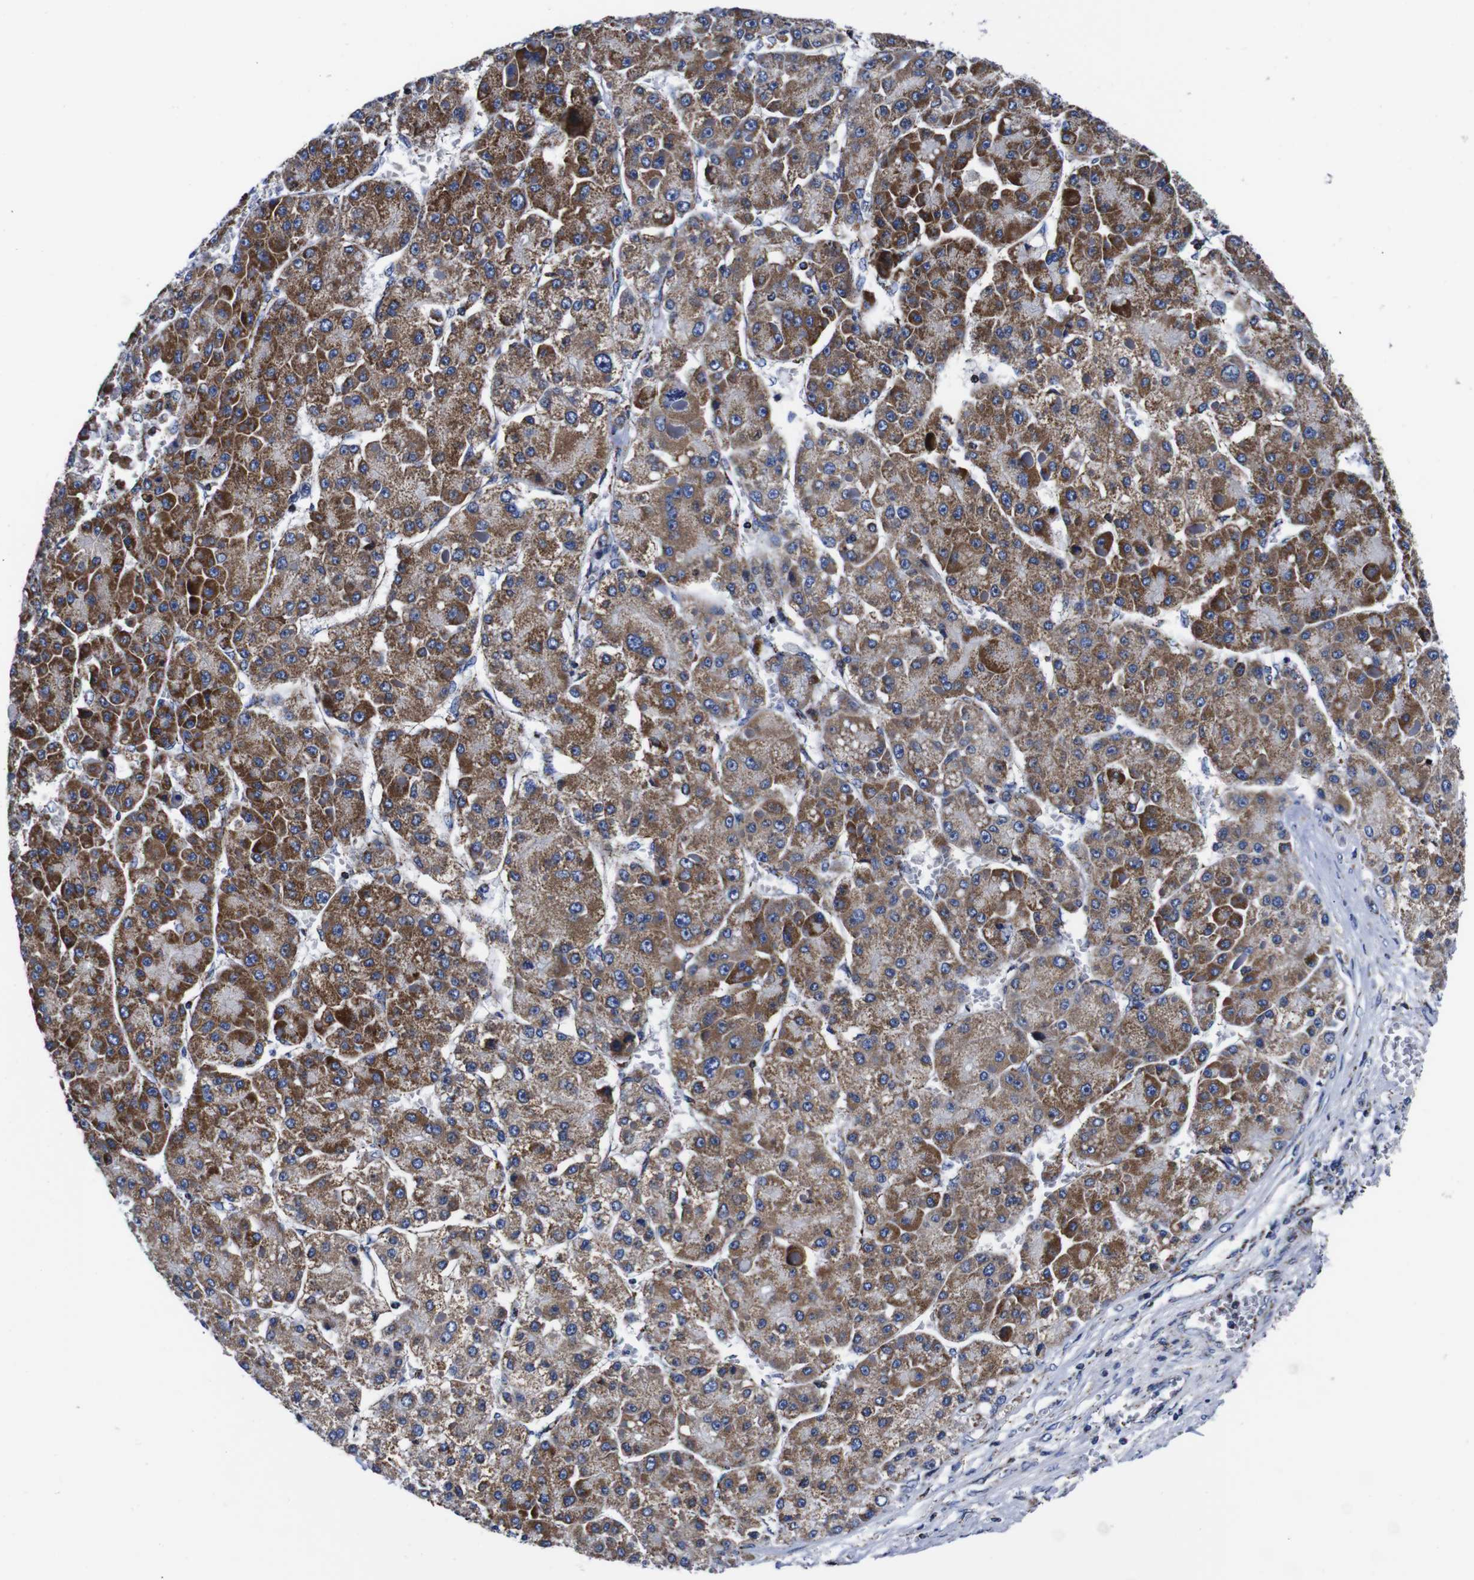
{"staining": {"intensity": "moderate", "quantity": ">75%", "location": "cytoplasmic/membranous"}, "tissue": "liver cancer", "cell_type": "Tumor cells", "image_type": "cancer", "snomed": [{"axis": "morphology", "description": "Carcinoma, Hepatocellular, NOS"}, {"axis": "topography", "description": "Liver"}], "caption": "There is medium levels of moderate cytoplasmic/membranous expression in tumor cells of liver hepatocellular carcinoma, as demonstrated by immunohistochemical staining (brown color).", "gene": "FKBP9", "patient": {"sex": "female", "age": 73}}